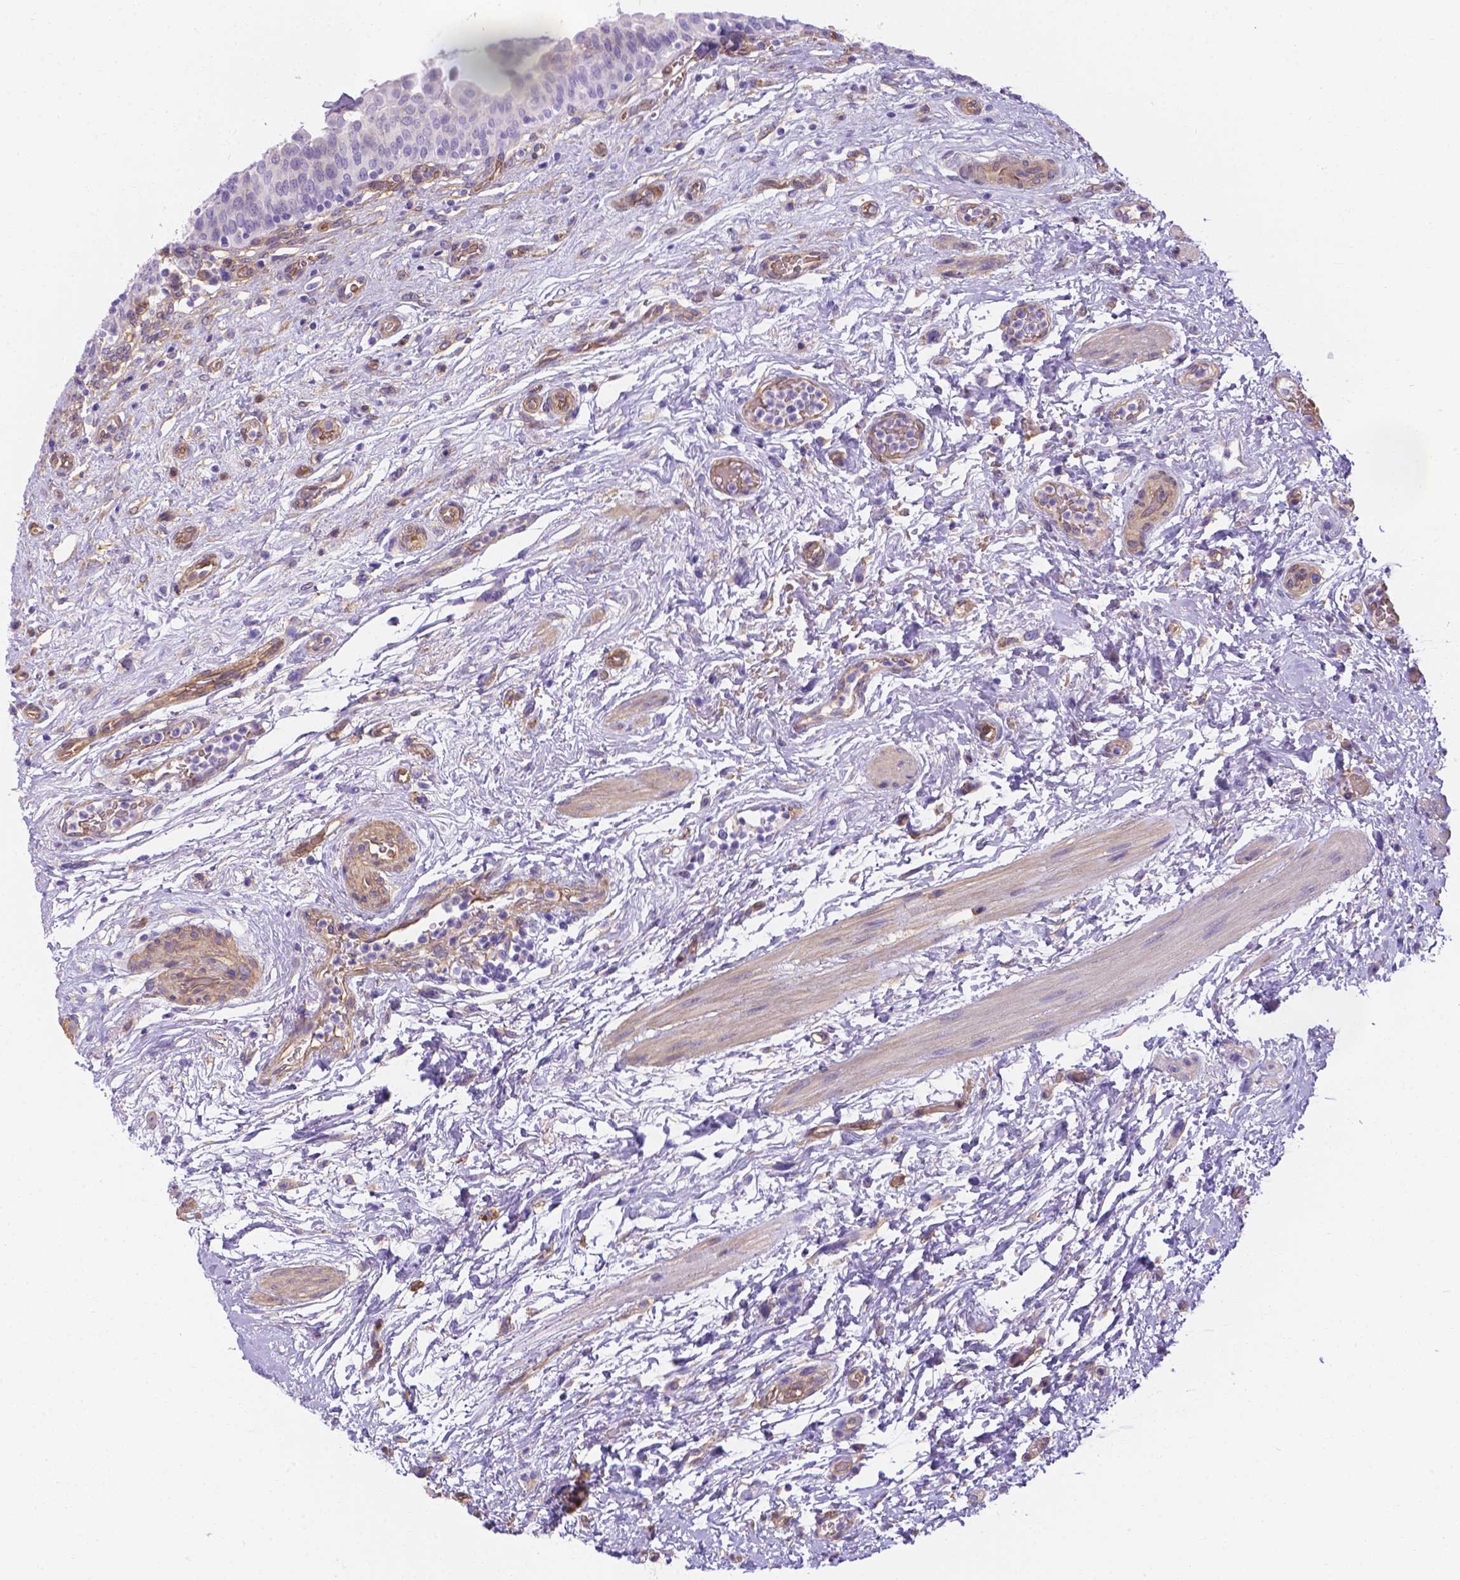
{"staining": {"intensity": "negative", "quantity": "none", "location": "none"}, "tissue": "urinary bladder", "cell_type": "Urothelial cells", "image_type": "normal", "snomed": [{"axis": "morphology", "description": "Normal tissue, NOS"}, {"axis": "topography", "description": "Urinary bladder"}], "caption": "DAB (3,3'-diaminobenzidine) immunohistochemical staining of normal urinary bladder shows no significant positivity in urothelial cells. (DAB (3,3'-diaminobenzidine) immunohistochemistry with hematoxylin counter stain).", "gene": "SLC40A1", "patient": {"sex": "male", "age": 69}}